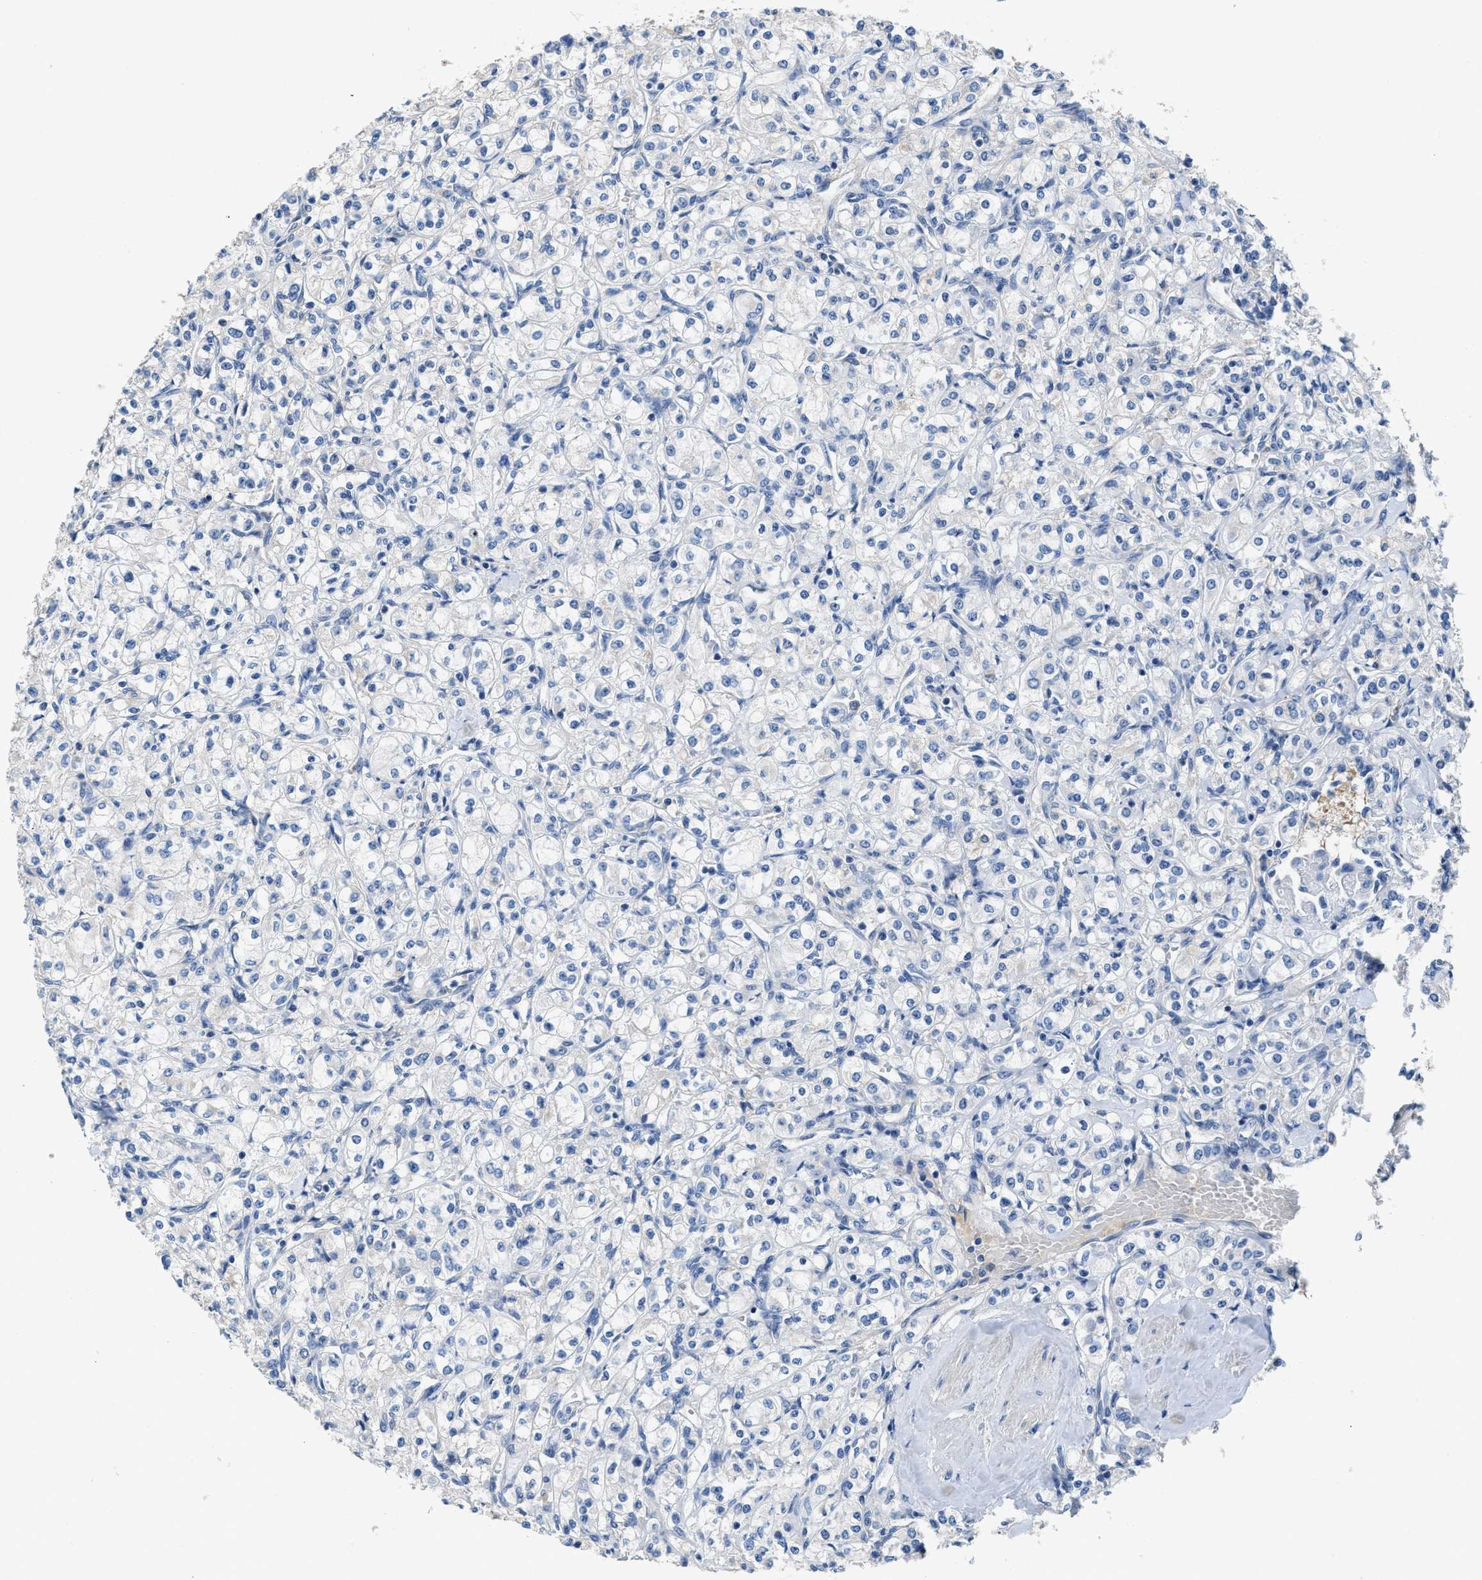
{"staining": {"intensity": "negative", "quantity": "none", "location": "none"}, "tissue": "renal cancer", "cell_type": "Tumor cells", "image_type": "cancer", "snomed": [{"axis": "morphology", "description": "Adenocarcinoma, NOS"}, {"axis": "topography", "description": "Kidney"}], "caption": "Protein analysis of adenocarcinoma (renal) displays no significant expression in tumor cells. (DAB IHC with hematoxylin counter stain).", "gene": "C1S", "patient": {"sex": "male", "age": 77}}